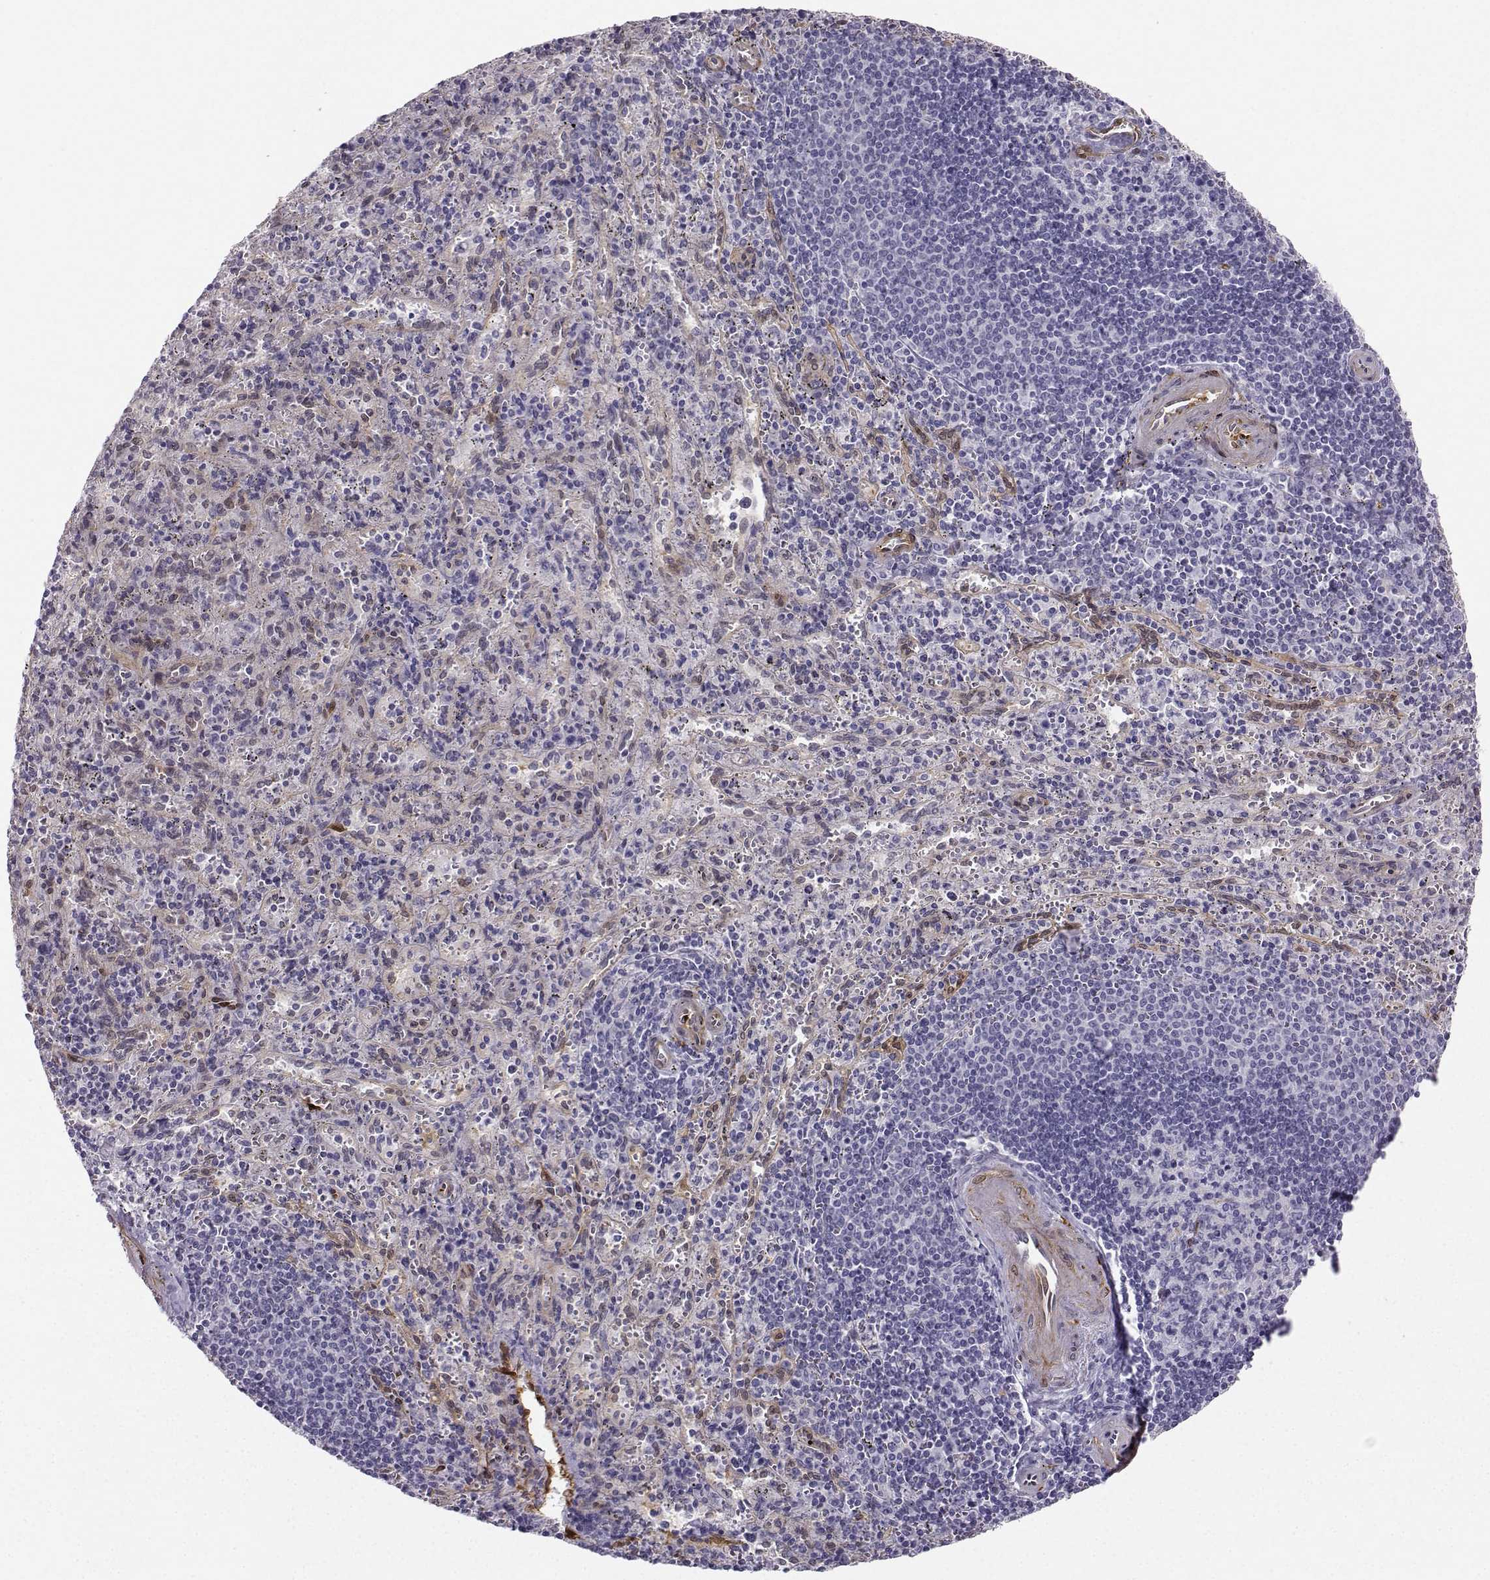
{"staining": {"intensity": "negative", "quantity": "none", "location": "none"}, "tissue": "spleen", "cell_type": "Cells in red pulp", "image_type": "normal", "snomed": [{"axis": "morphology", "description": "Normal tissue, NOS"}, {"axis": "topography", "description": "Spleen"}], "caption": "A histopathology image of spleen stained for a protein reveals no brown staining in cells in red pulp. Brightfield microscopy of immunohistochemistry stained with DAB (brown) and hematoxylin (blue), captured at high magnification.", "gene": "NQO1", "patient": {"sex": "male", "age": 57}}